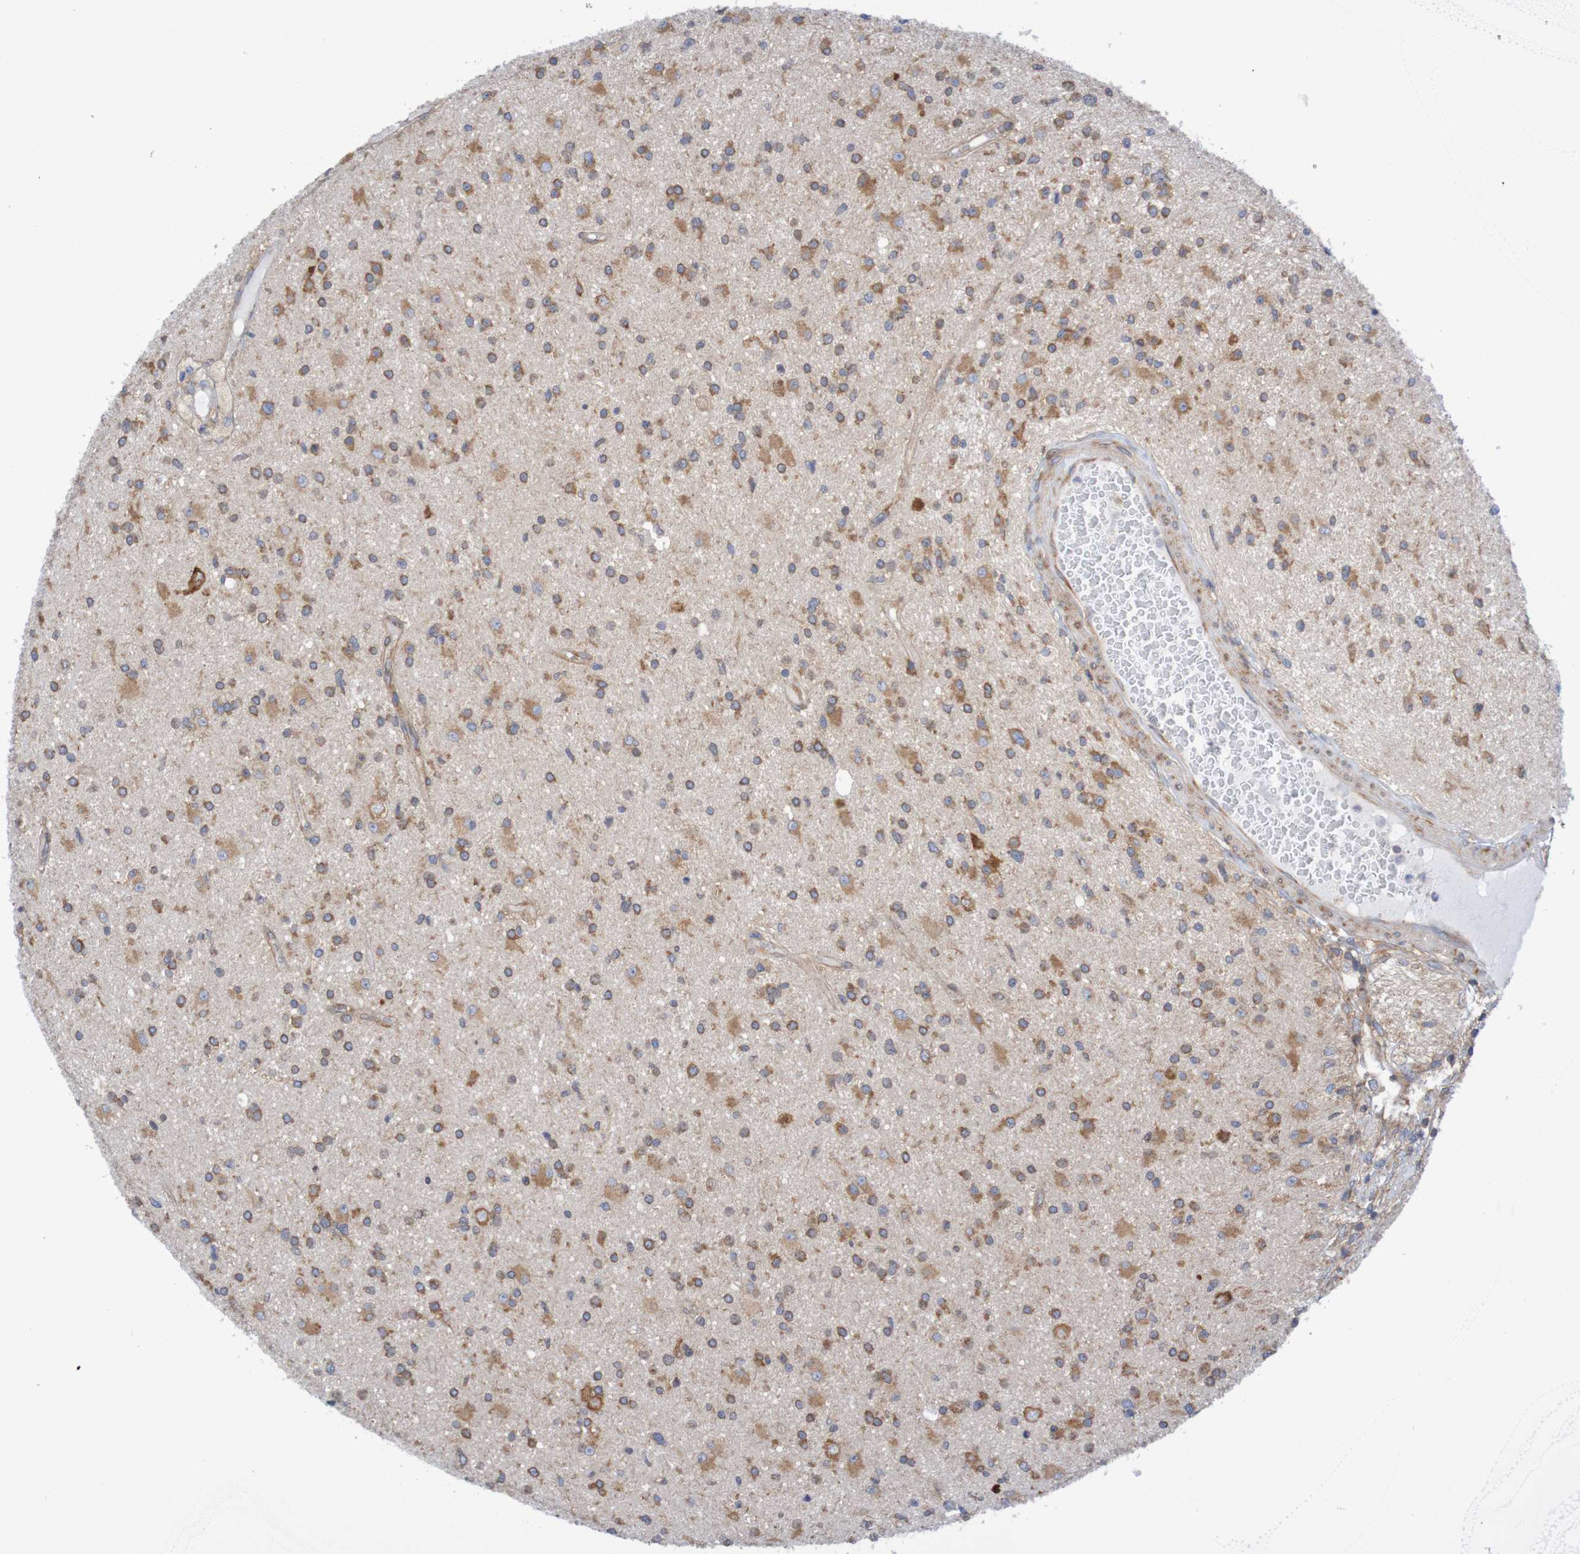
{"staining": {"intensity": "moderate", "quantity": ">75%", "location": "cytoplasmic/membranous"}, "tissue": "glioma", "cell_type": "Tumor cells", "image_type": "cancer", "snomed": [{"axis": "morphology", "description": "Glioma, malignant, High grade"}, {"axis": "topography", "description": "Brain"}], "caption": "Brown immunohistochemical staining in glioma demonstrates moderate cytoplasmic/membranous positivity in about >75% of tumor cells.", "gene": "LRRC47", "patient": {"sex": "male", "age": 33}}